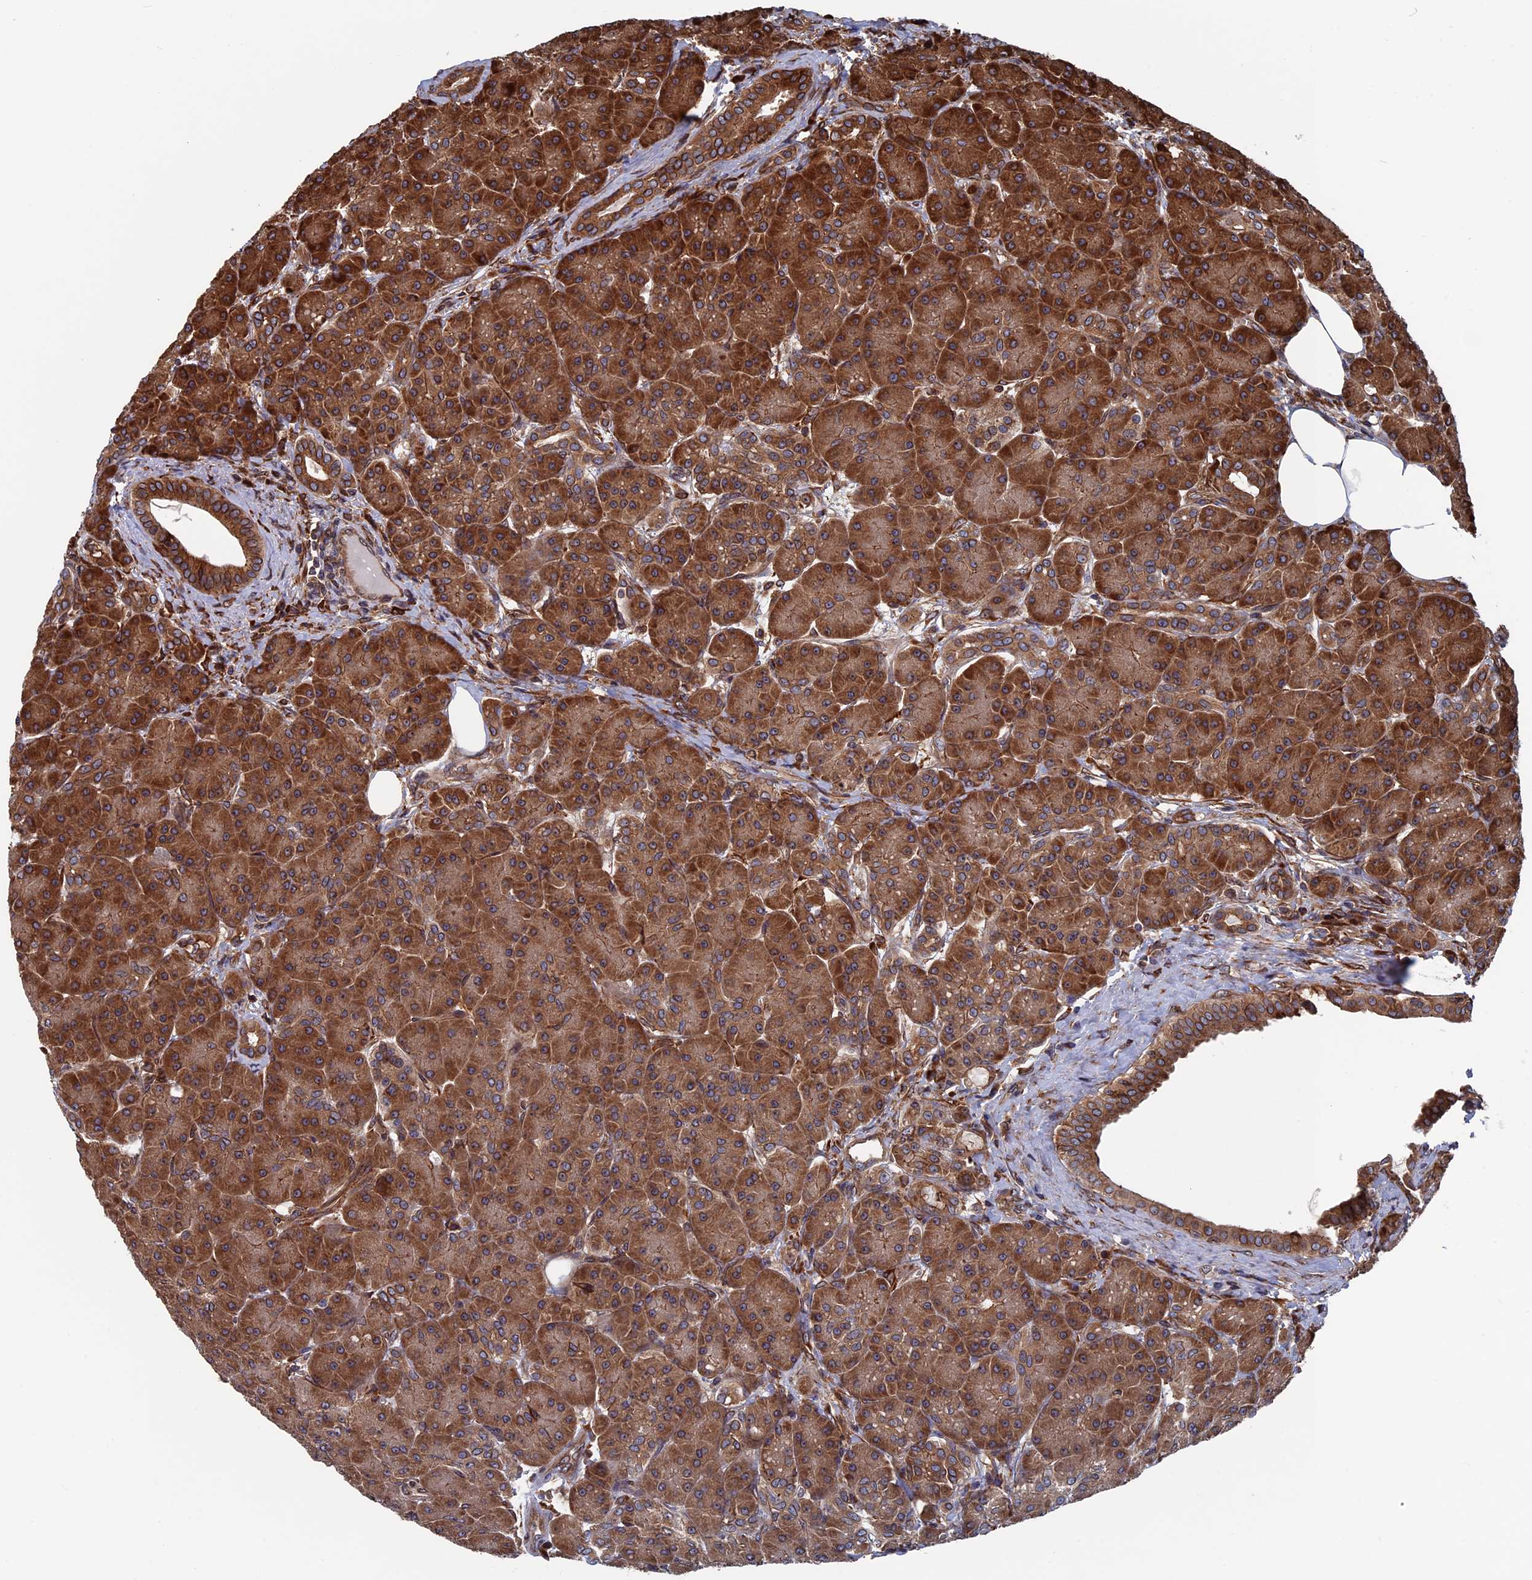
{"staining": {"intensity": "strong", "quantity": ">75%", "location": "cytoplasmic/membranous"}, "tissue": "pancreas", "cell_type": "Exocrine glandular cells", "image_type": "normal", "snomed": [{"axis": "morphology", "description": "Normal tissue, NOS"}, {"axis": "topography", "description": "Pancreas"}], "caption": "High-power microscopy captured an immunohistochemistry (IHC) image of benign pancreas, revealing strong cytoplasmic/membranous positivity in approximately >75% of exocrine glandular cells.", "gene": "RPUSD1", "patient": {"sex": "male", "age": 63}}